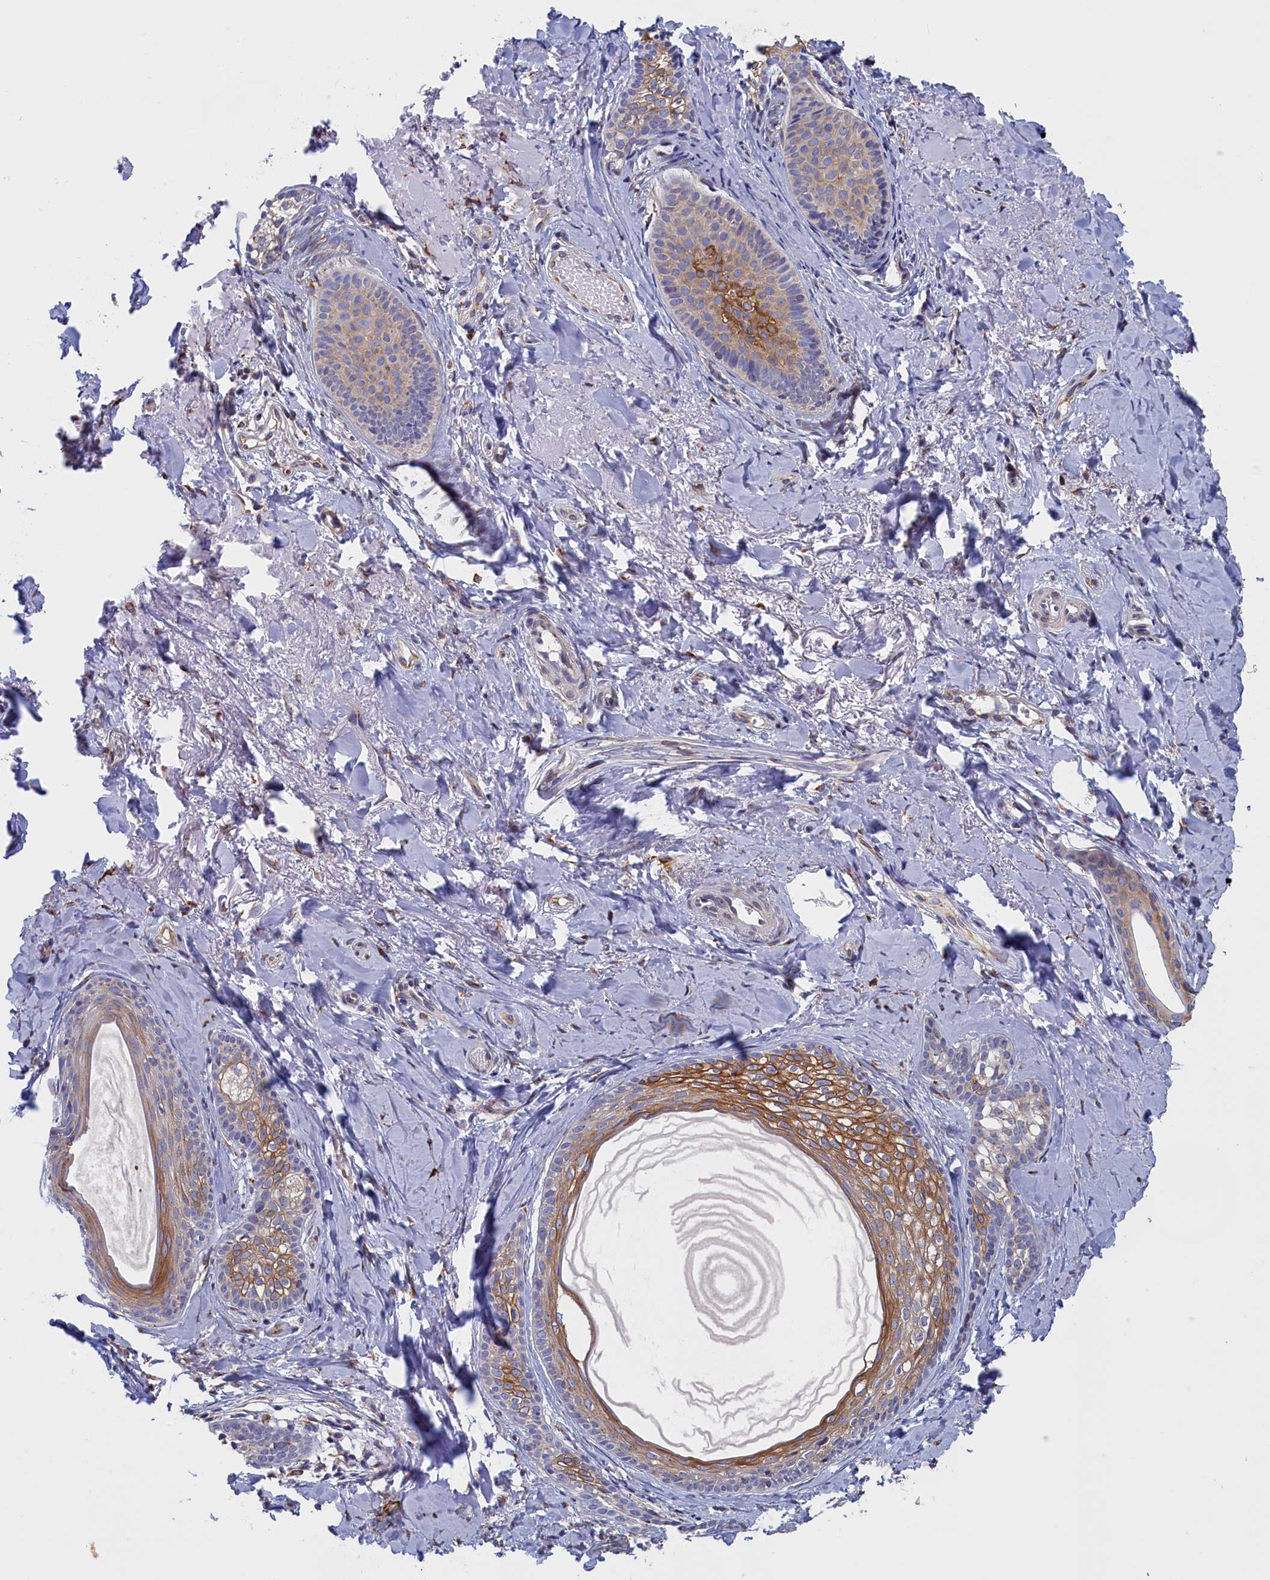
{"staining": {"intensity": "moderate", "quantity": "25%-75%", "location": "cytoplasmic/membranous,nuclear"}, "tissue": "skin cancer", "cell_type": "Tumor cells", "image_type": "cancer", "snomed": [{"axis": "morphology", "description": "Basal cell carcinoma"}, {"axis": "topography", "description": "Skin"}], "caption": "Immunohistochemical staining of human basal cell carcinoma (skin) shows medium levels of moderate cytoplasmic/membranous and nuclear staining in about 25%-75% of tumor cells.", "gene": "CCDC68", "patient": {"sex": "female", "age": 76}}